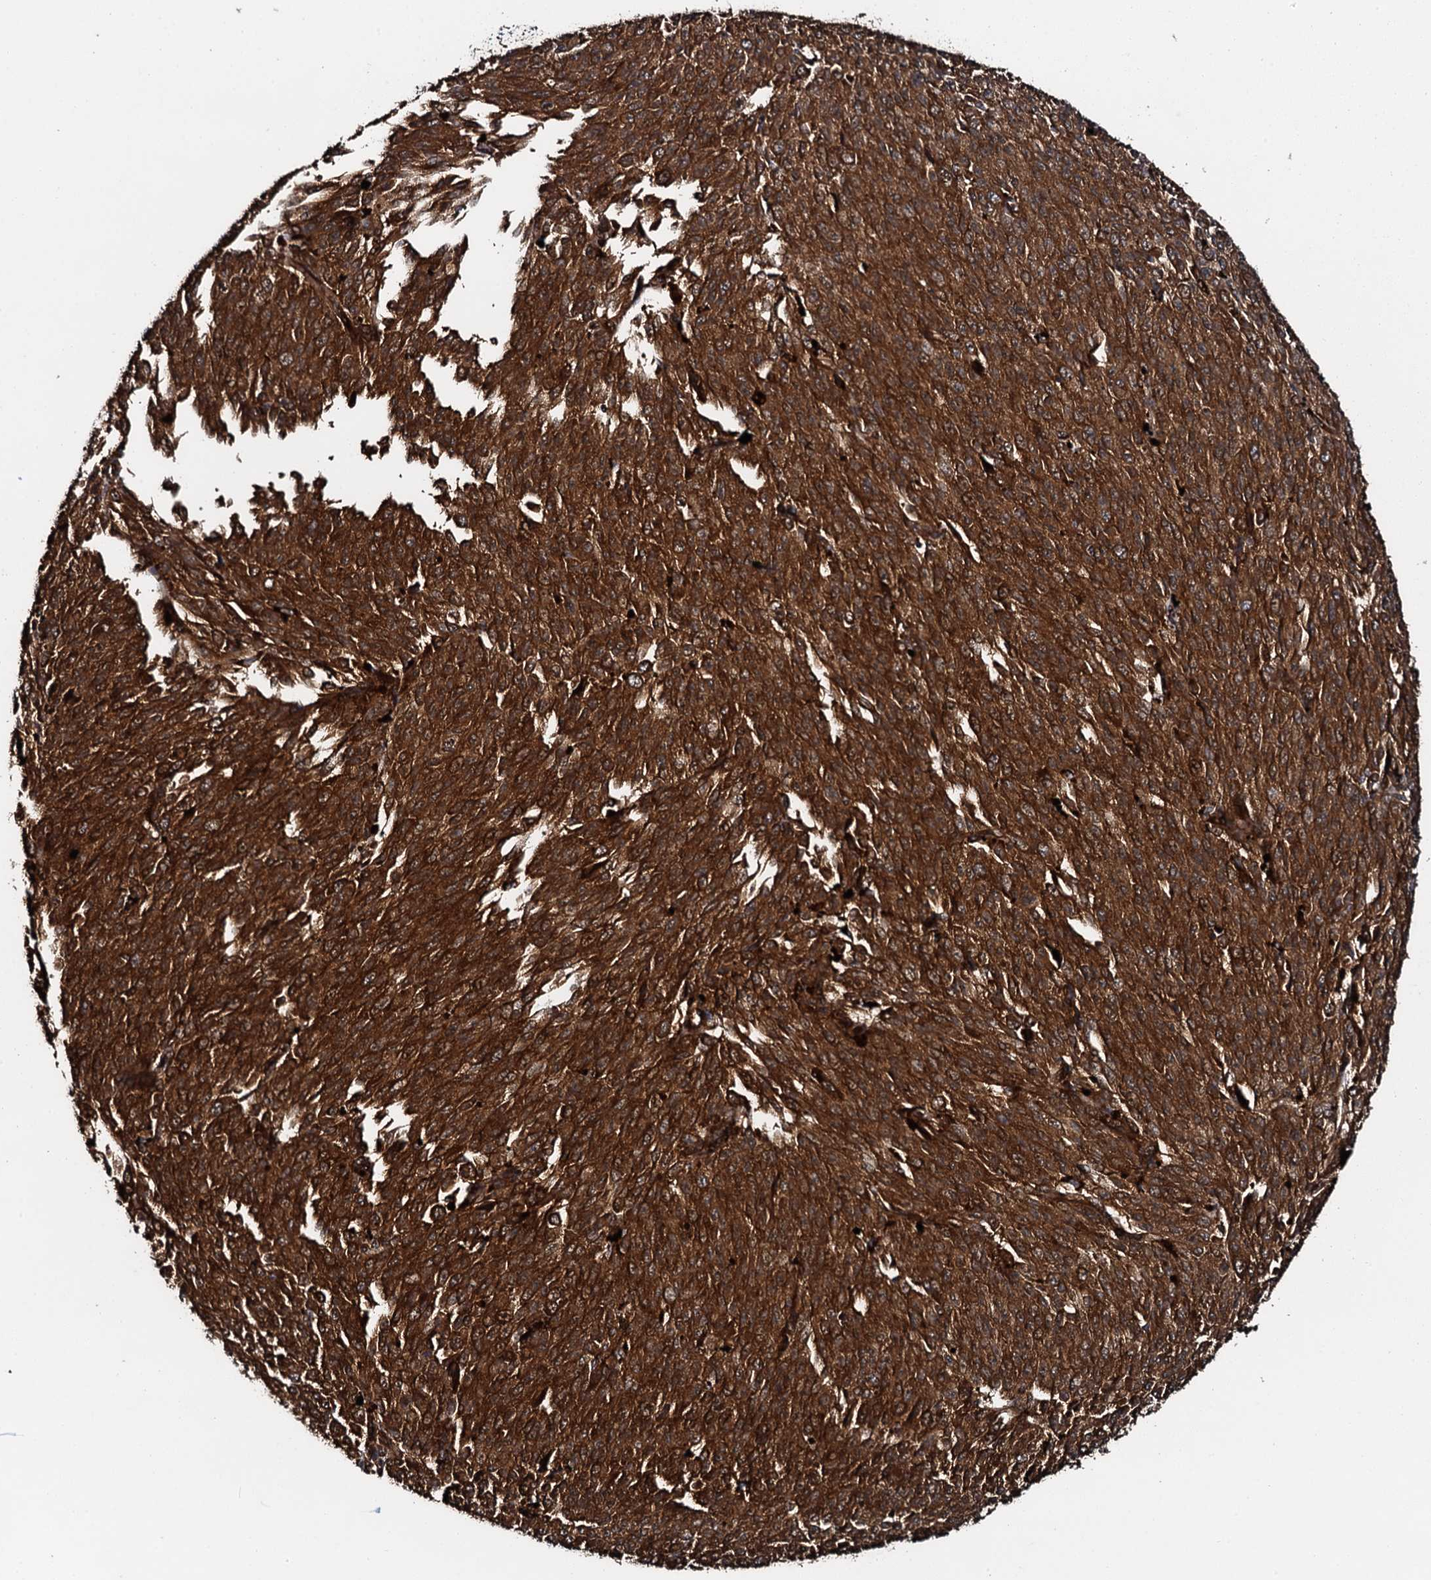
{"staining": {"intensity": "strong", "quantity": ">75%", "location": "cytoplasmic/membranous"}, "tissue": "melanoma", "cell_type": "Tumor cells", "image_type": "cancer", "snomed": [{"axis": "morphology", "description": "Malignant melanoma, NOS"}, {"axis": "topography", "description": "Skin"}], "caption": "There is high levels of strong cytoplasmic/membranous positivity in tumor cells of melanoma, as demonstrated by immunohistochemical staining (brown color).", "gene": "FLYWCH1", "patient": {"sex": "female", "age": 52}}